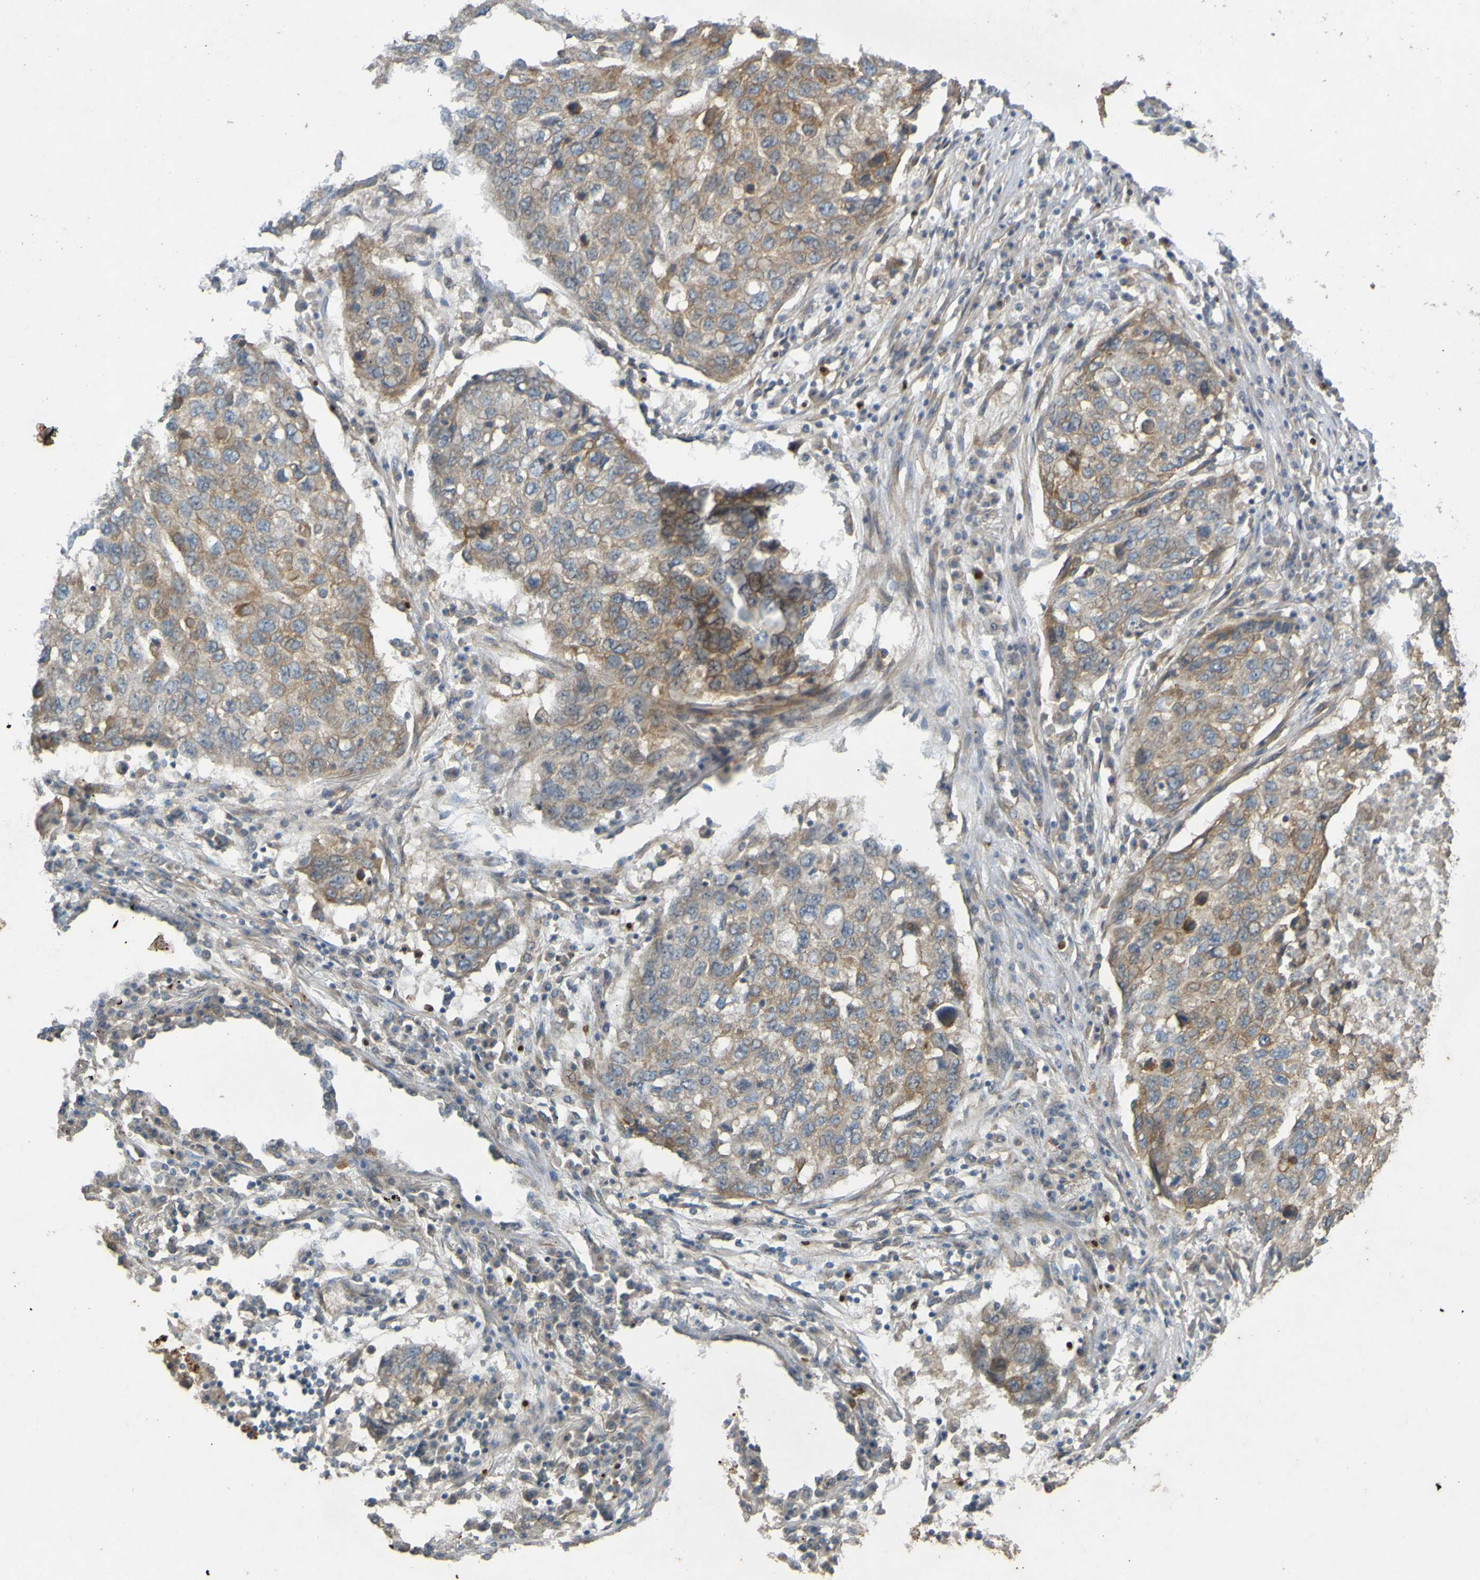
{"staining": {"intensity": "weak", "quantity": ">75%", "location": "cytoplasmic/membranous"}, "tissue": "lung cancer", "cell_type": "Tumor cells", "image_type": "cancer", "snomed": [{"axis": "morphology", "description": "Squamous cell carcinoma, NOS"}, {"axis": "topography", "description": "Lung"}], "caption": "Squamous cell carcinoma (lung) tissue displays weak cytoplasmic/membranous expression in about >75% of tumor cells, visualized by immunohistochemistry. (Stains: DAB (3,3'-diaminobenzidine) in brown, nuclei in blue, Microscopy: brightfield microscopy at high magnification).", "gene": "B3GAT2", "patient": {"sex": "female", "age": 63}}